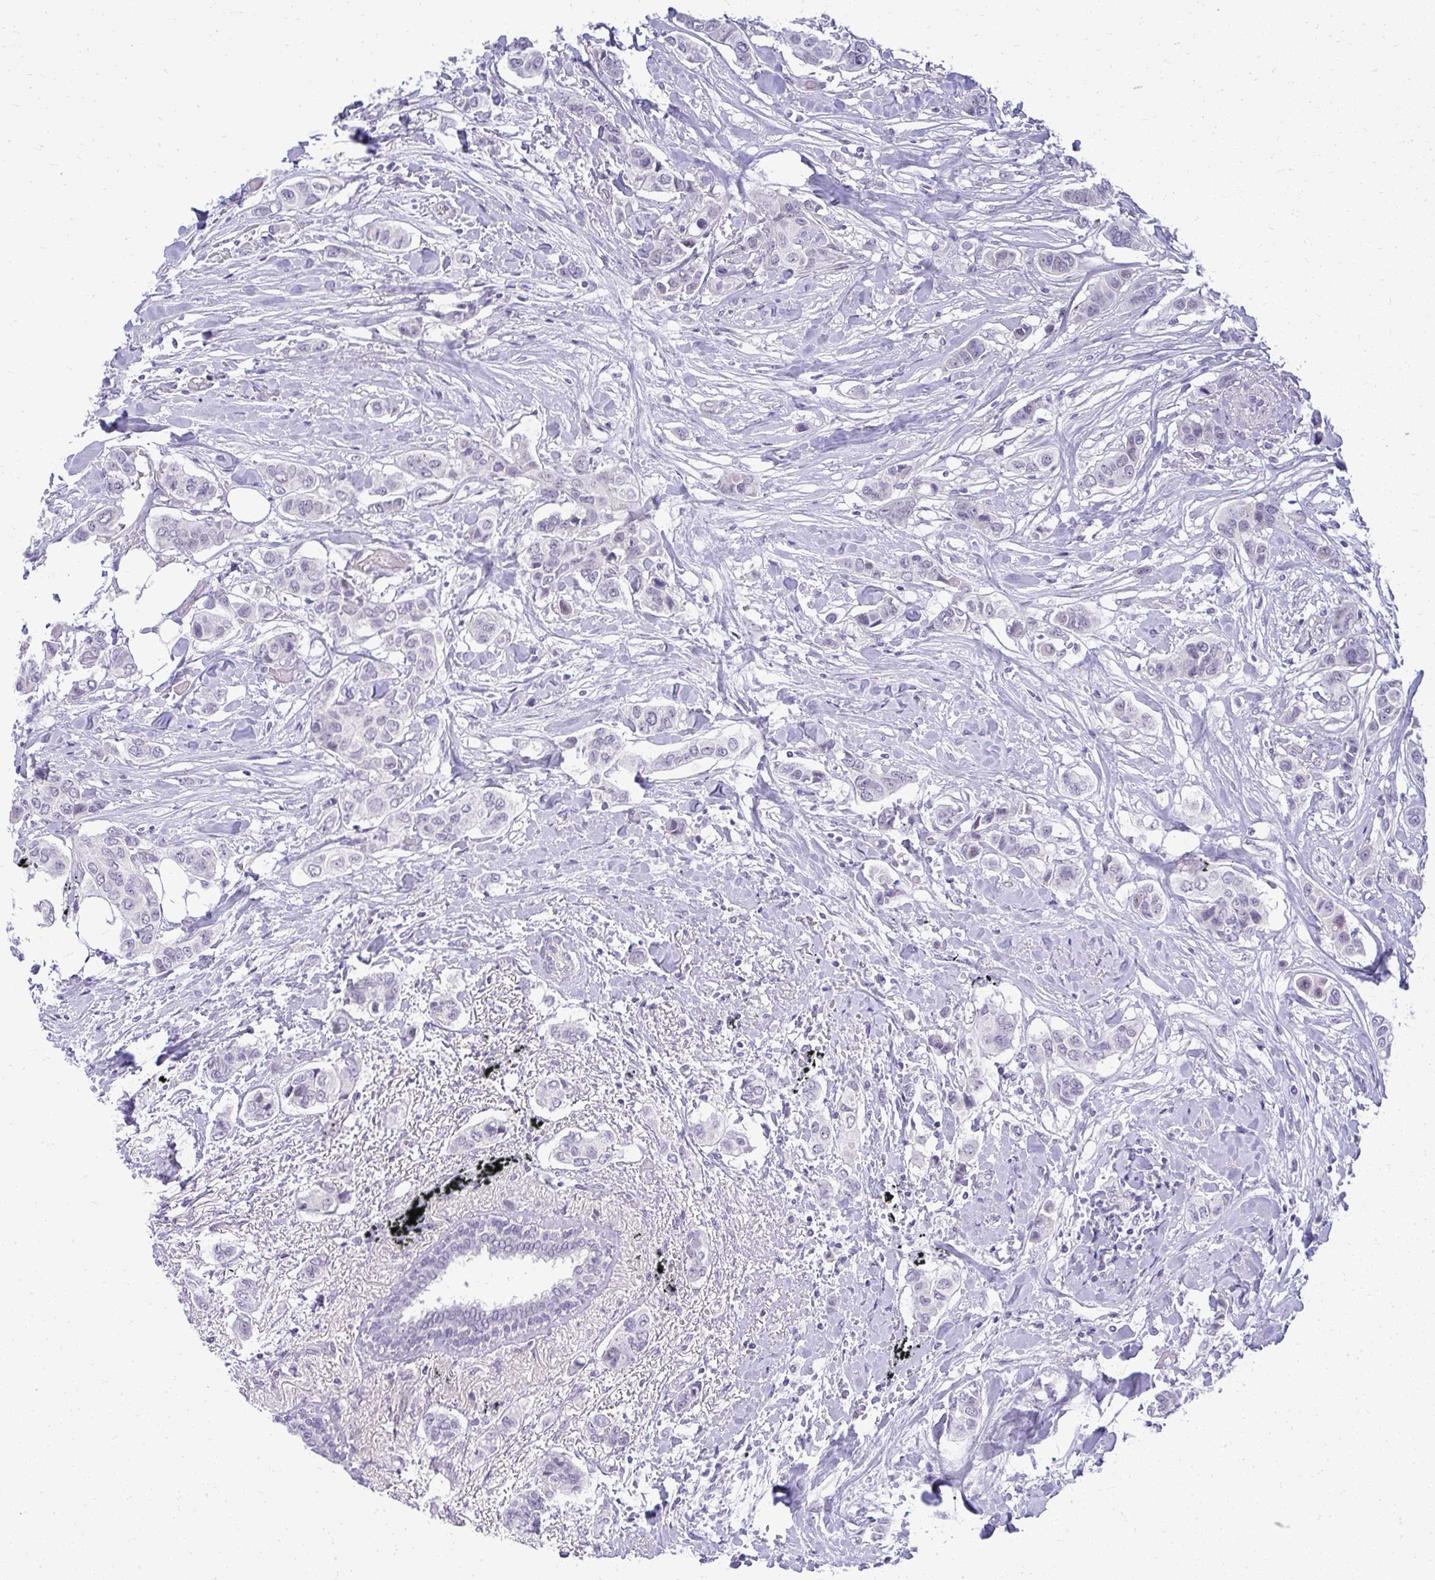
{"staining": {"intensity": "negative", "quantity": "none", "location": "none"}, "tissue": "breast cancer", "cell_type": "Tumor cells", "image_type": "cancer", "snomed": [{"axis": "morphology", "description": "Lobular carcinoma"}, {"axis": "topography", "description": "Breast"}], "caption": "Breast cancer (lobular carcinoma) stained for a protein using immunohistochemistry exhibits no staining tumor cells.", "gene": "TEX33", "patient": {"sex": "female", "age": 51}}